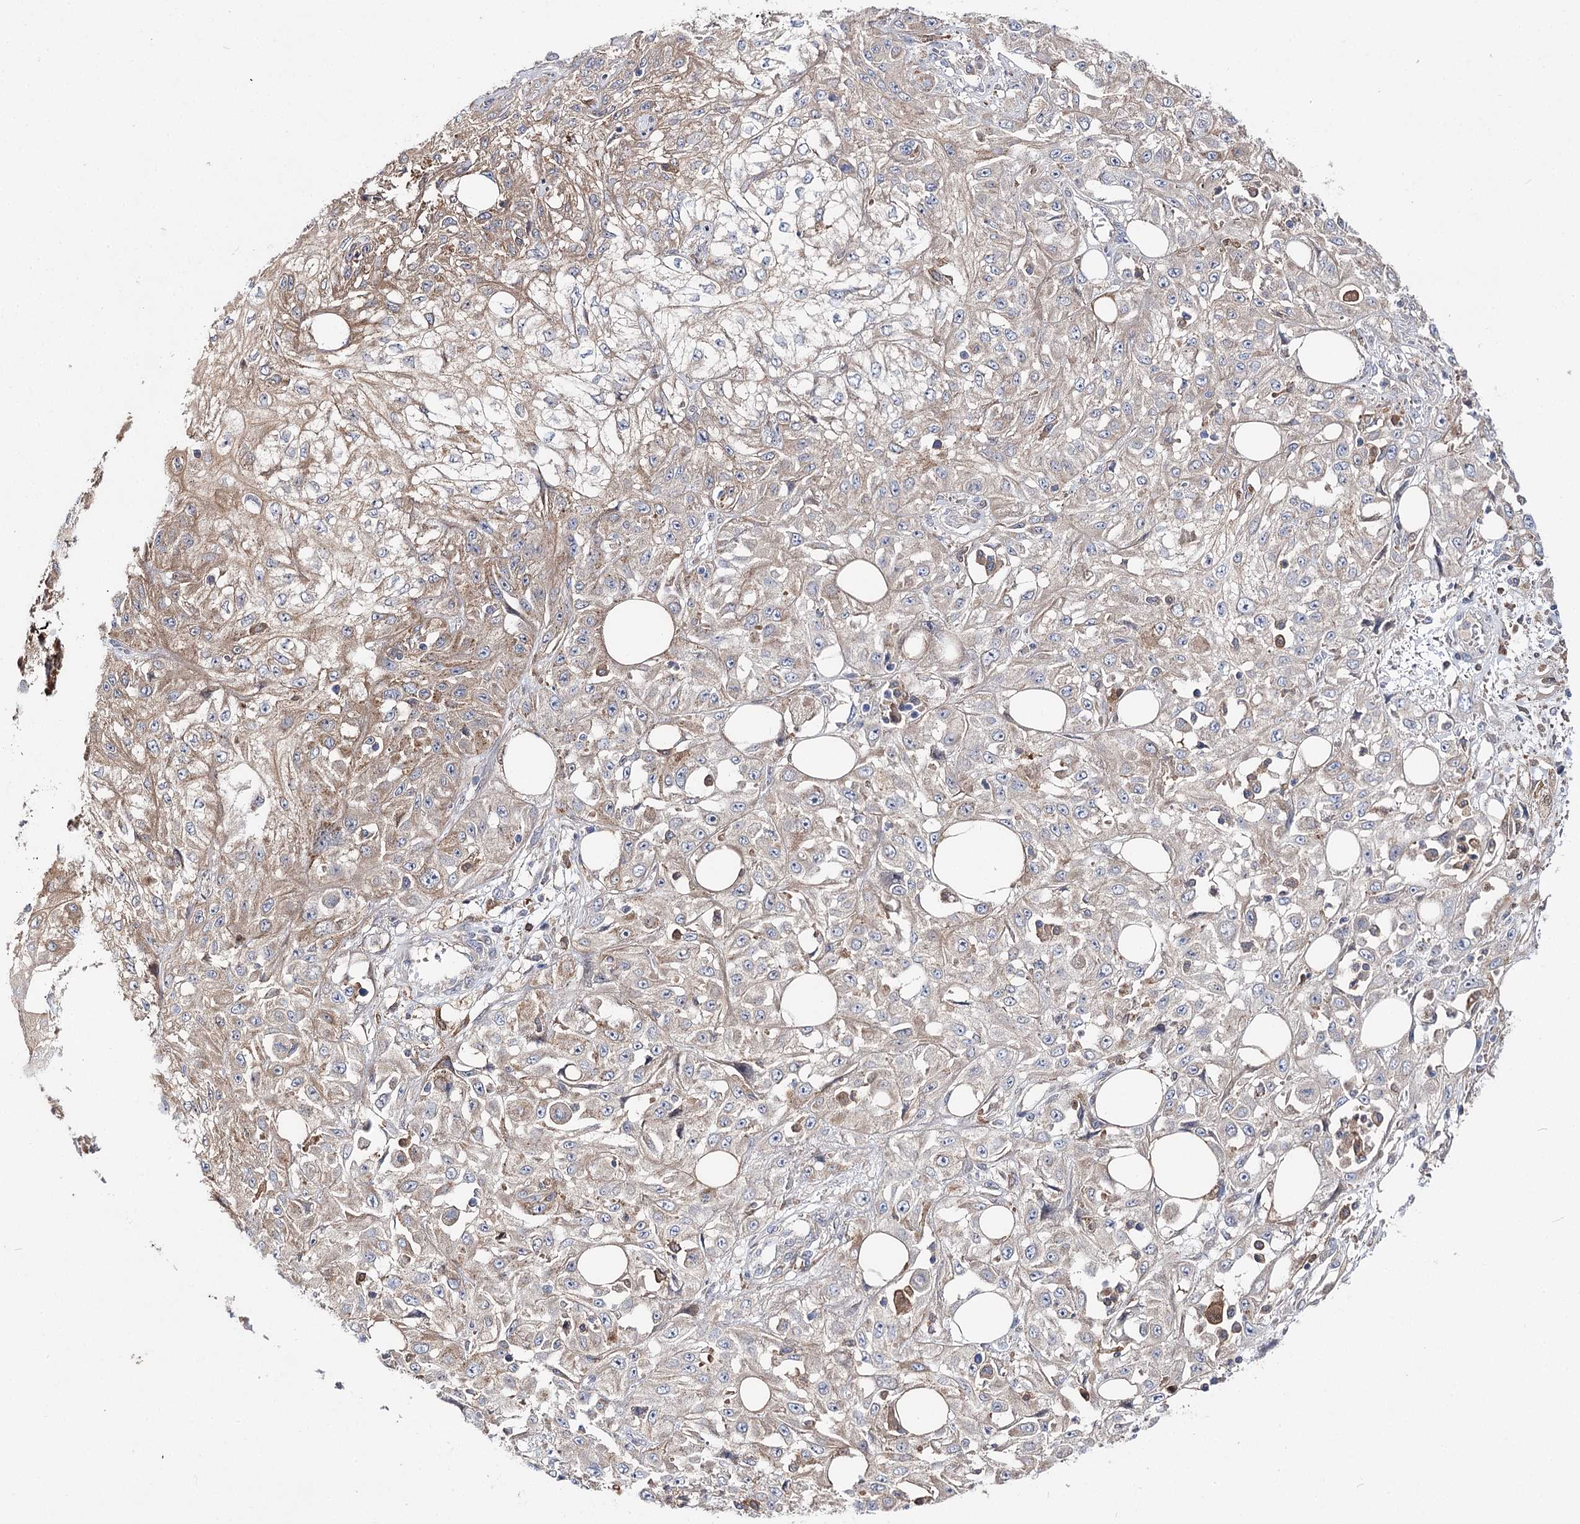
{"staining": {"intensity": "weak", "quantity": ">75%", "location": "cytoplasmic/membranous"}, "tissue": "skin cancer", "cell_type": "Tumor cells", "image_type": "cancer", "snomed": [{"axis": "morphology", "description": "Squamous cell carcinoma, NOS"}, {"axis": "morphology", "description": "Squamous cell carcinoma, metastatic, NOS"}, {"axis": "topography", "description": "Skin"}, {"axis": "topography", "description": "Lymph node"}], "caption": "Skin metastatic squamous cell carcinoma stained with immunohistochemistry (IHC) reveals weak cytoplasmic/membranous expression in about >75% of tumor cells.", "gene": "UGP2", "patient": {"sex": "male", "age": 75}}